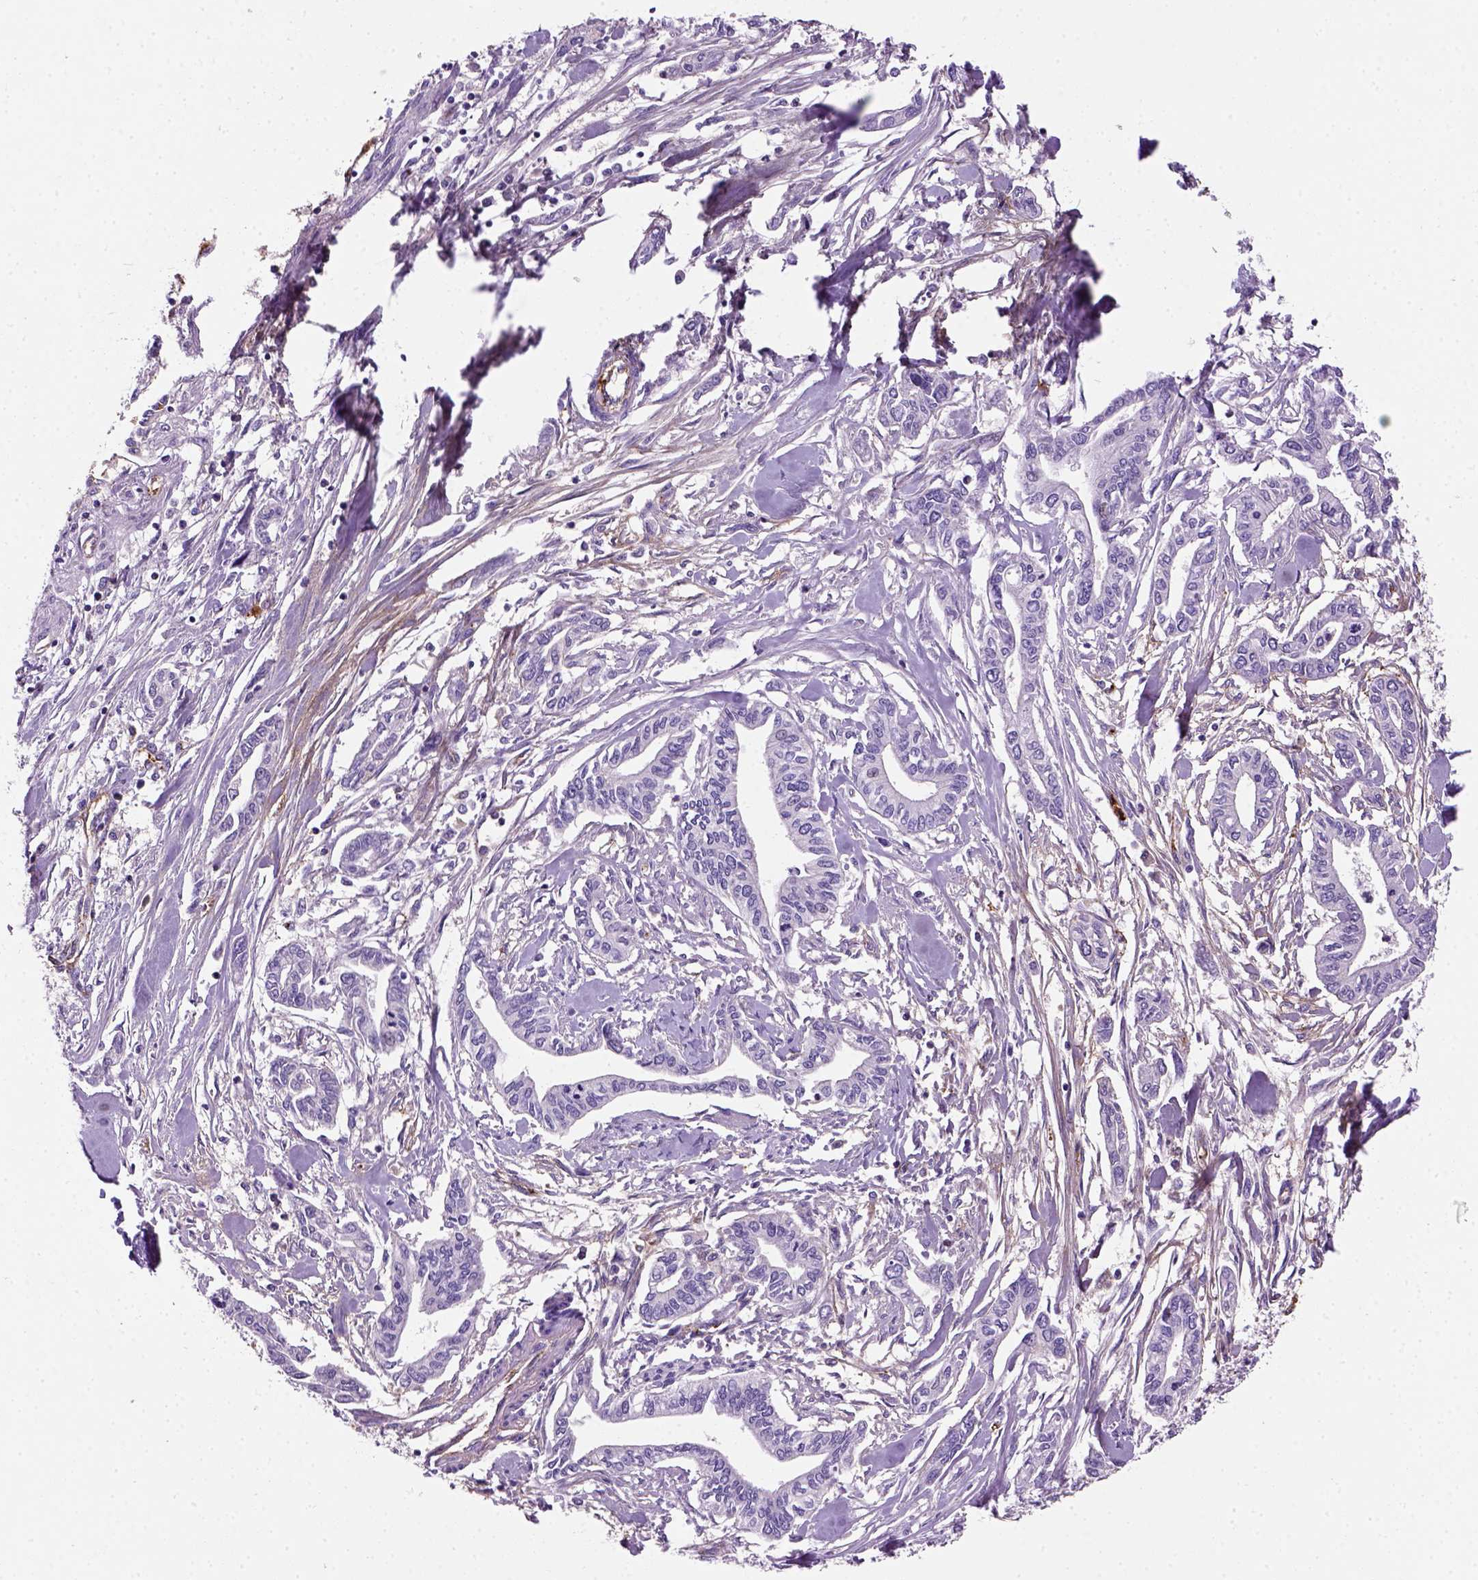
{"staining": {"intensity": "negative", "quantity": "none", "location": "none"}, "tissue": "pancreatic cancer", "cell_type": "Tumor cells", "image_type": "cancer", "snomed": [{"axis": "morphology", "description": "Adenocarcinoma, NOS"}, {"axis": "topography", "description": "Pancreas"}], "caption": "This is an immunohistochemistry histopathology image of human pancreatic cancer. There is no expression in tumor cells.", "gene": "VWF", "patient": {"sex": "male", "age": 60}}